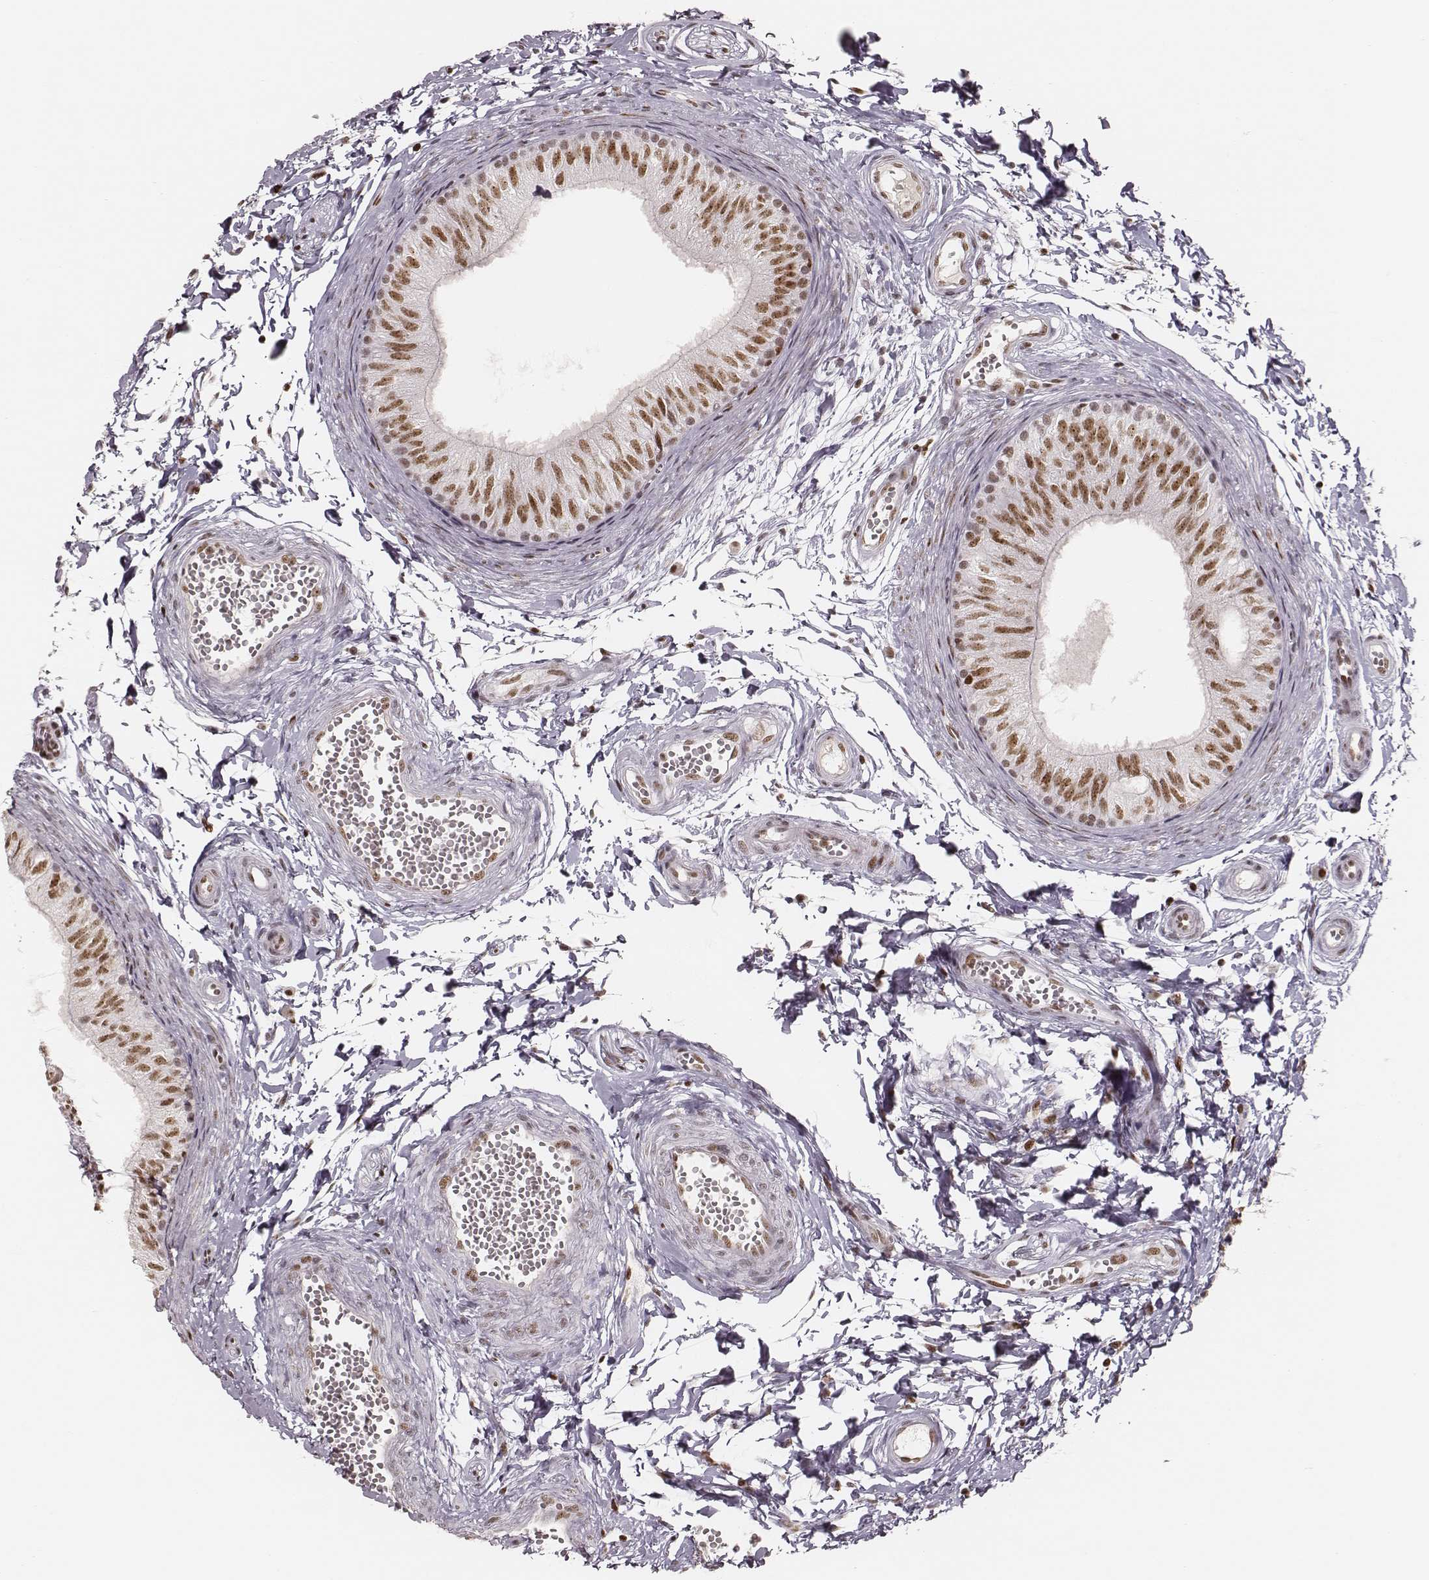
{"staining": {"intensity": "strong", "quantity": "<25%", "location": "nuclear"}, "tissue": "epididymis", "cell_type": "Glandular cells", "image_type": "normal", "snomed": [{"axis": "morphology", "description": "Normal tissue, NOS"}, {"axis": "topography", "description": "Epididymis"}], "caption": "An image of human epididymis stained for a protein shows strong nuclear brown staining in glandular cells.", "gene": "PARP1", "patient": {"sex": "male", "age": 22}}